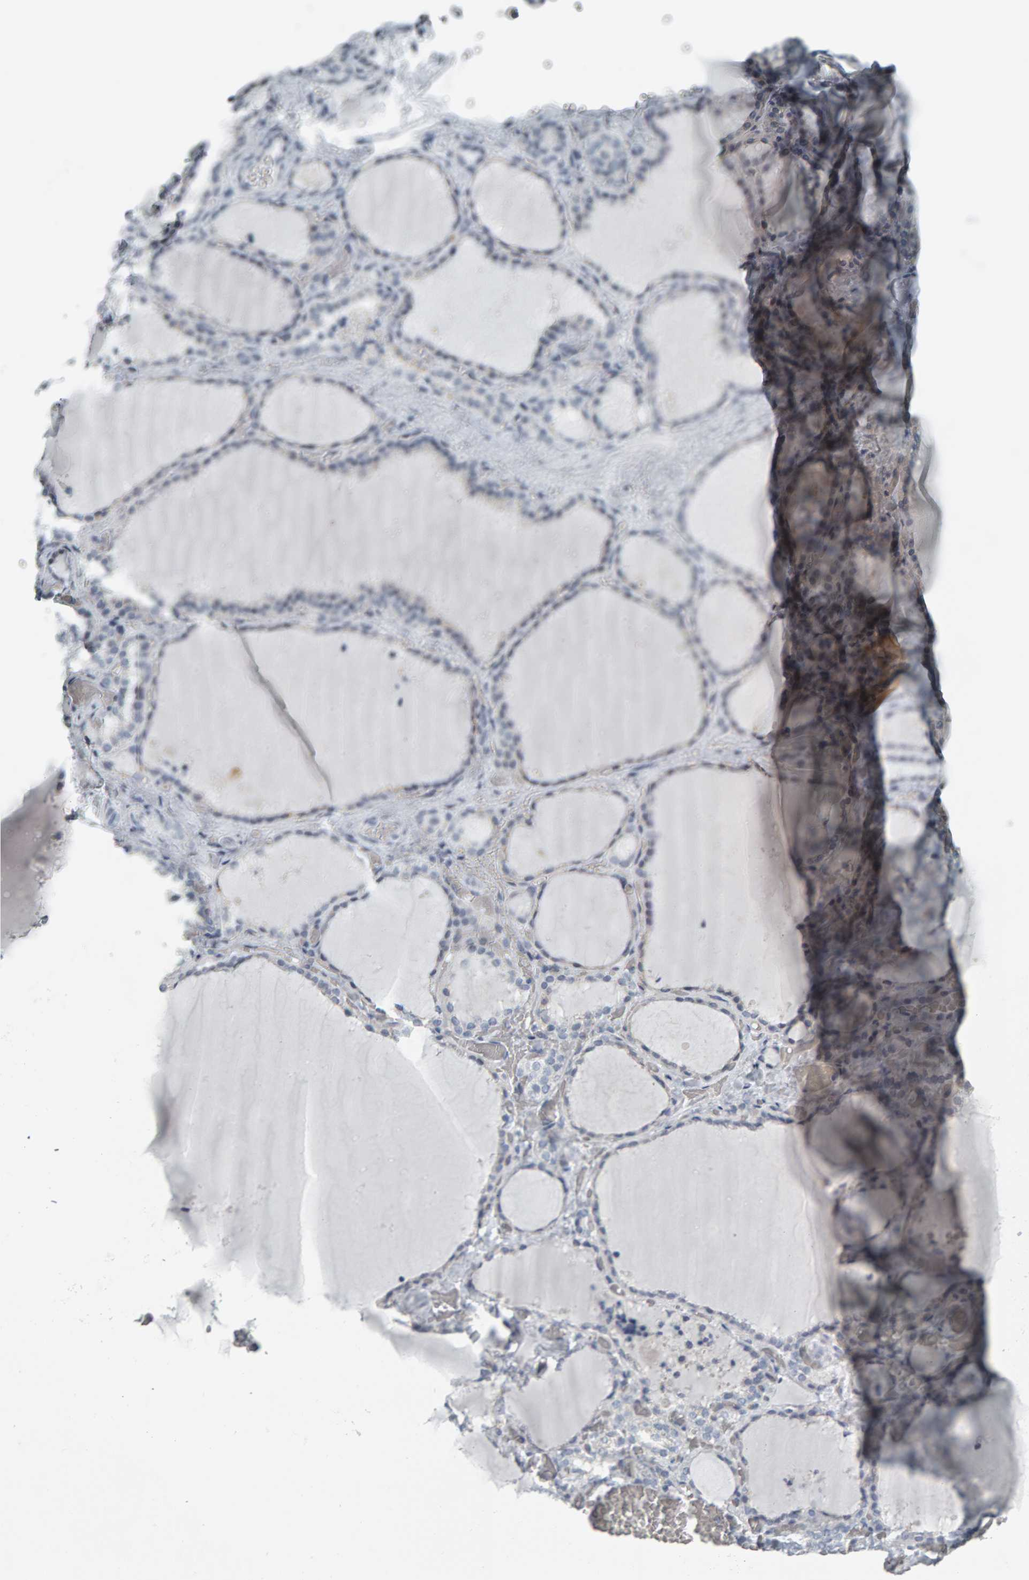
{"staining": {"intensity": "negative", "quantity": "none", "location": "none"}, "tissue": "thyroid gland", "cell_type": "Glandular cells", "image_type": "normal", "snomed": [{"axis": "morphology", "description": "Normal tissue, NOS"}, {"axis": "topography", "description": "Thyroid gland"}], "caption": "The micrograph demonstrates no staining of glandular cells in benign thyroid gland.", "gene": "PYY", "patient": {"sex": "female", "age": 22}}